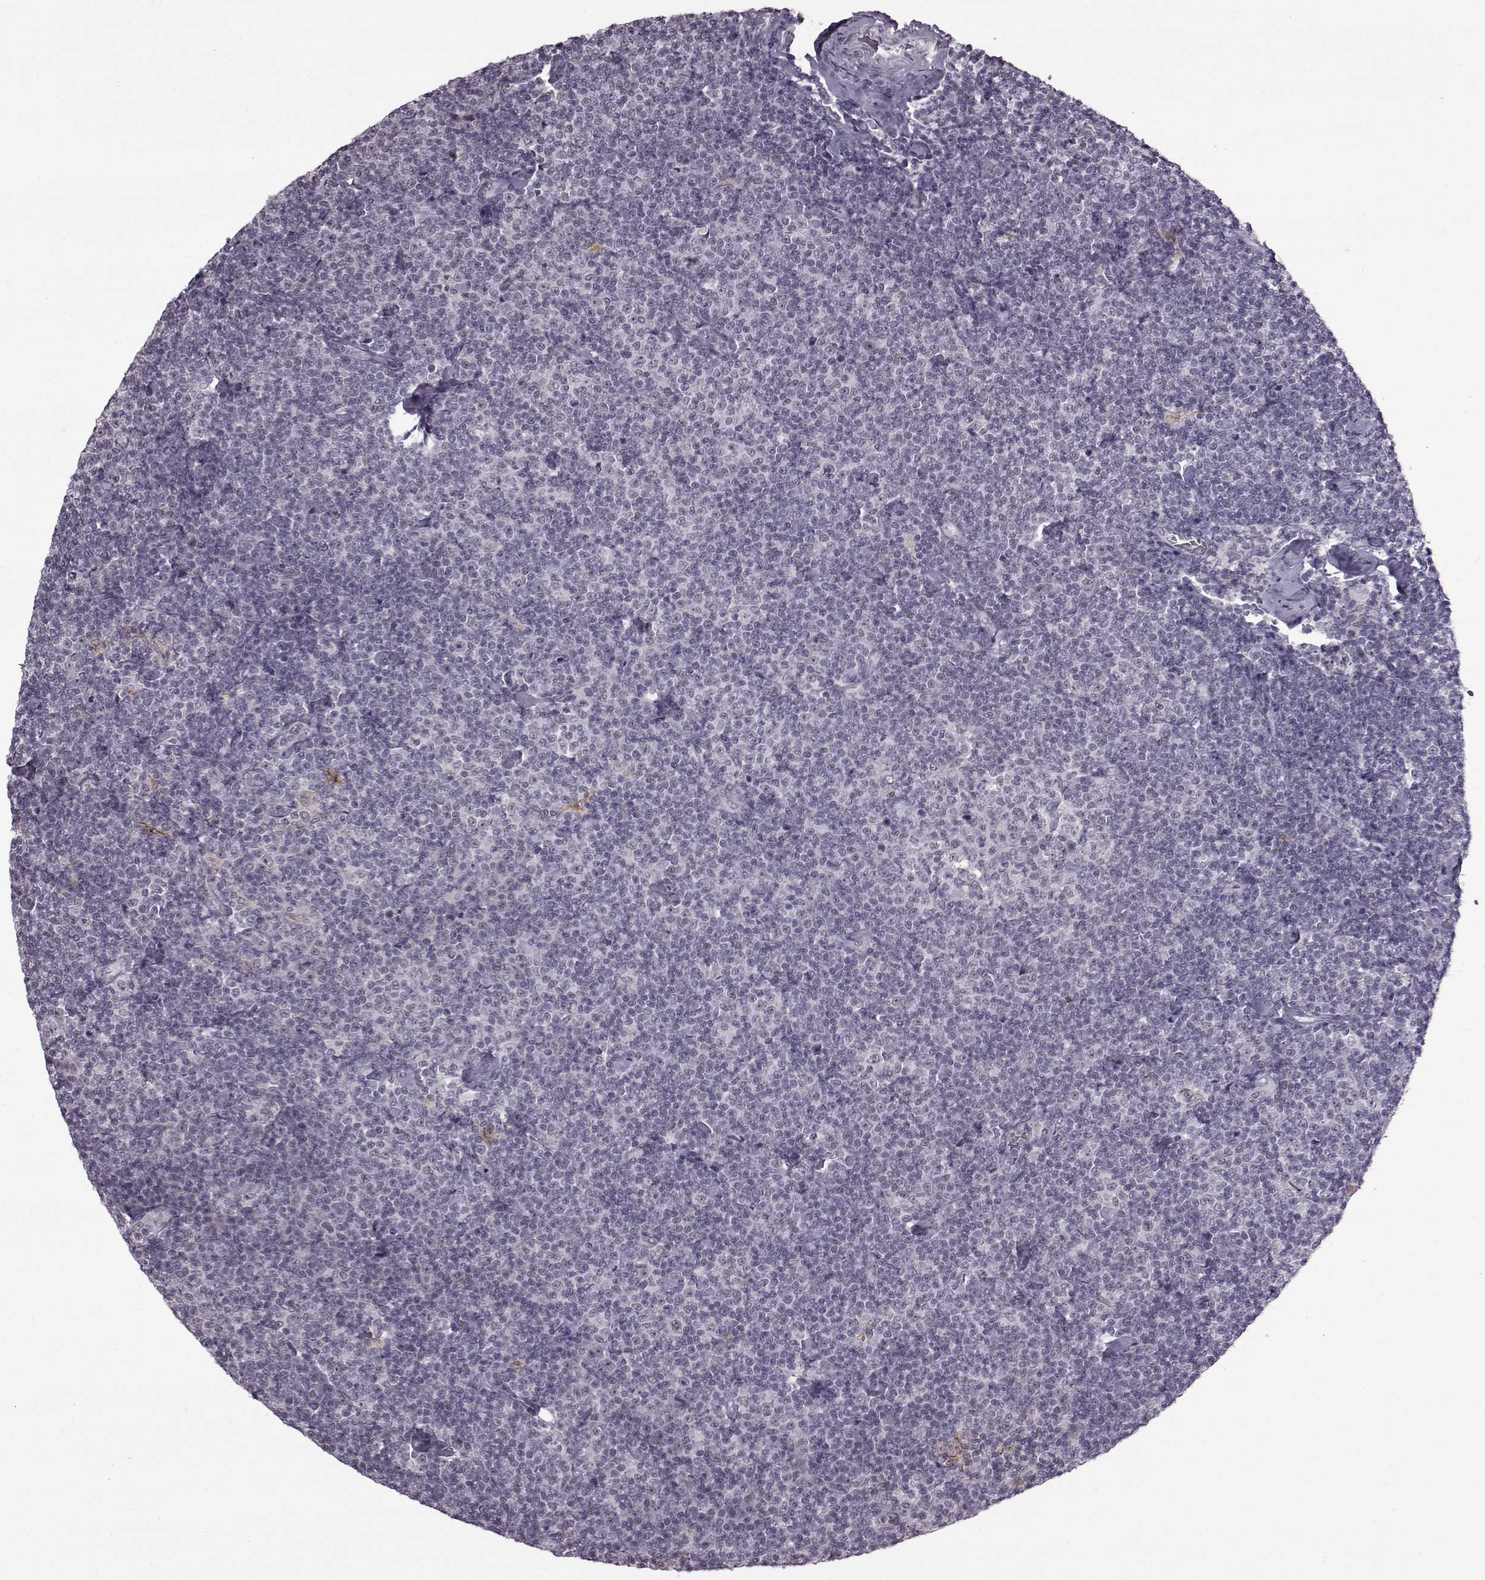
{"staining": {"intensity": "negative", "quantity": "none", "location": "none"}, "tissue": "lymphoma", "cell_type": "Tumor cells", "image_type": "cancer", "snomed": [{"axis": "morphology", "description": "Malignant lymphoma, non-Hodgkin's type, Low grade"}, {"axis": "topography", "description": "Lymph node"}], "caption": "Immunohistochemistry (IHC) of lymphoma reveals no positivity in tumor cells.", "gene": "SLC28A2", "patient": {"sex": "male", "age": 81}}